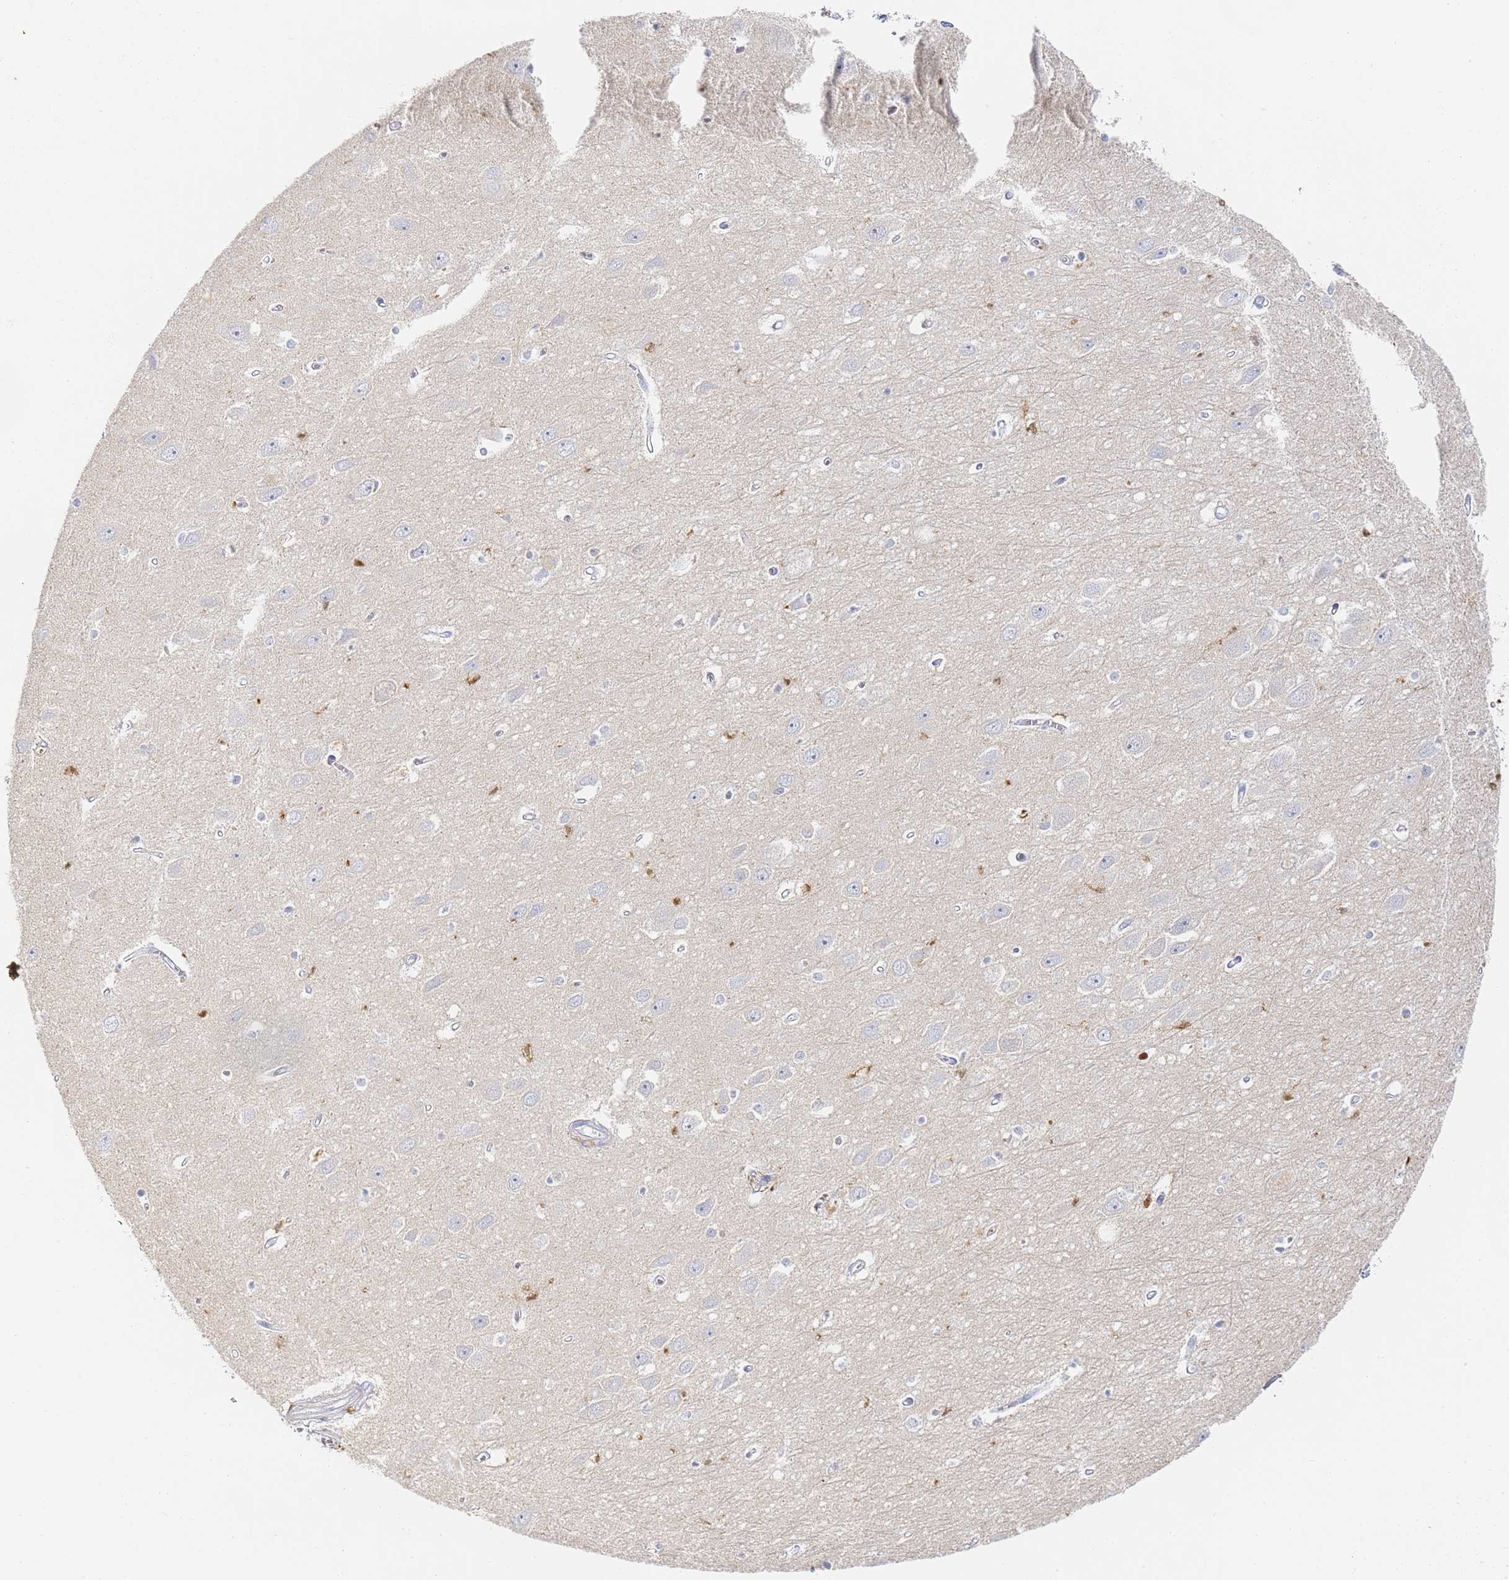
{"staining": {"intensity": "negative", "quantity": "none", "location": "none"}, "tissue": "hippocampus", "cell_type": "Glial cells", "image_type": "normal", "snomed": [{"axis": "morphology", "description": "Normal tissue, NOS"}, {"axis": "topography", "description": "Hippocampus"}], "caption": "Immunohistochemical staining of normal hippocampus reveals no significant expression in glial cells.", "gene": "BIN2", "patient": {"sex": "female", "age": 64}}